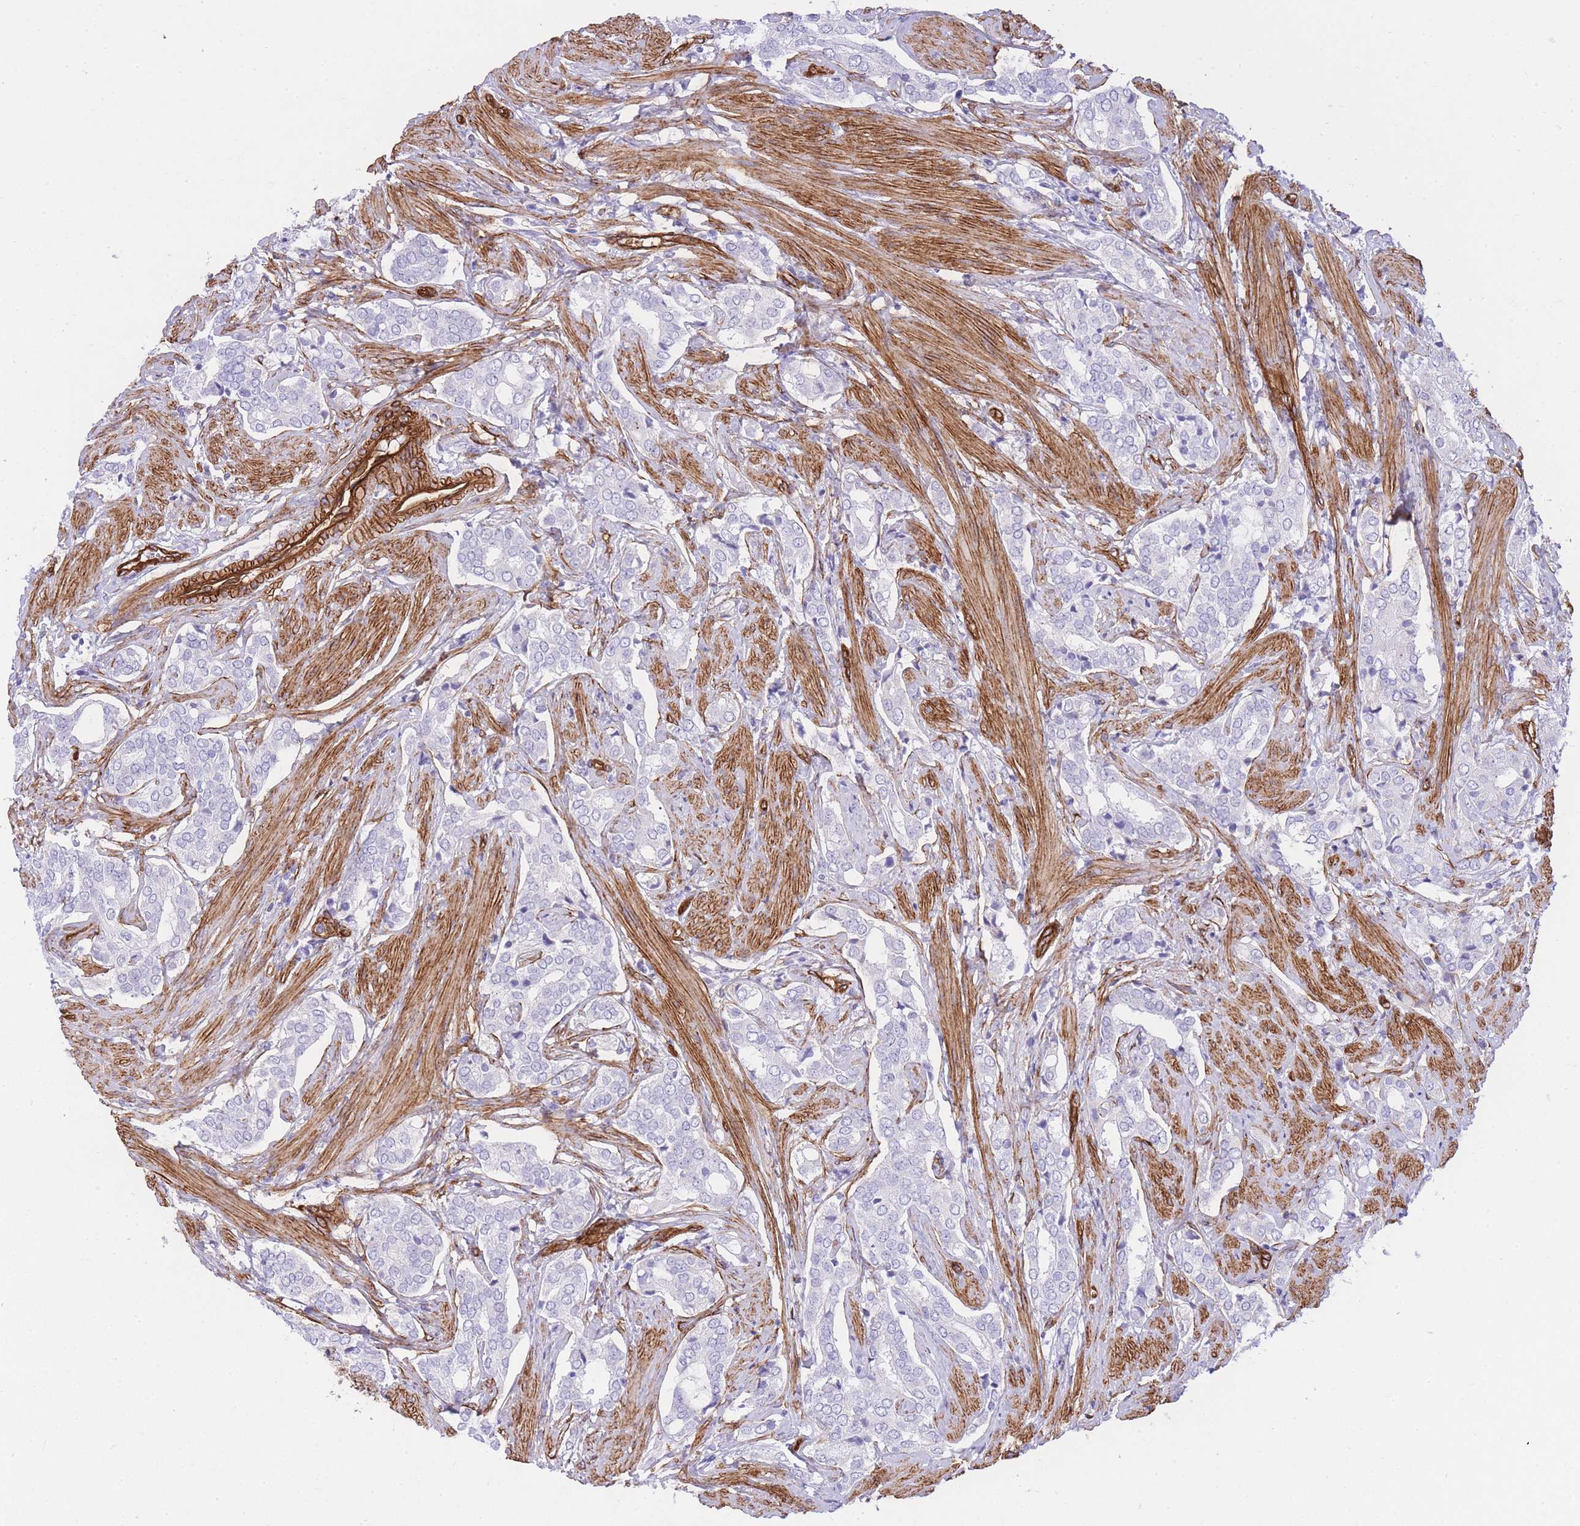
{"staining": {"intensity": "negative", "quantity": "none", "location": "none"}, "tissue": "prostate cancer", "cell_type": "Tumor cells", "image_type": "cancer", "snomed": [{"axis": "morphology", "description": "Adenocarcinoma, High grade"}, {"axis": "topography", "description": "Prostate"}], "caption": "Immunohistochemistry histopathology image of prostate cancer stained for a protein (brown), which reveals no positivity in tumor cells.", "gene": "CAVIN1", "patient": {"sex": "male", "age": 71}}